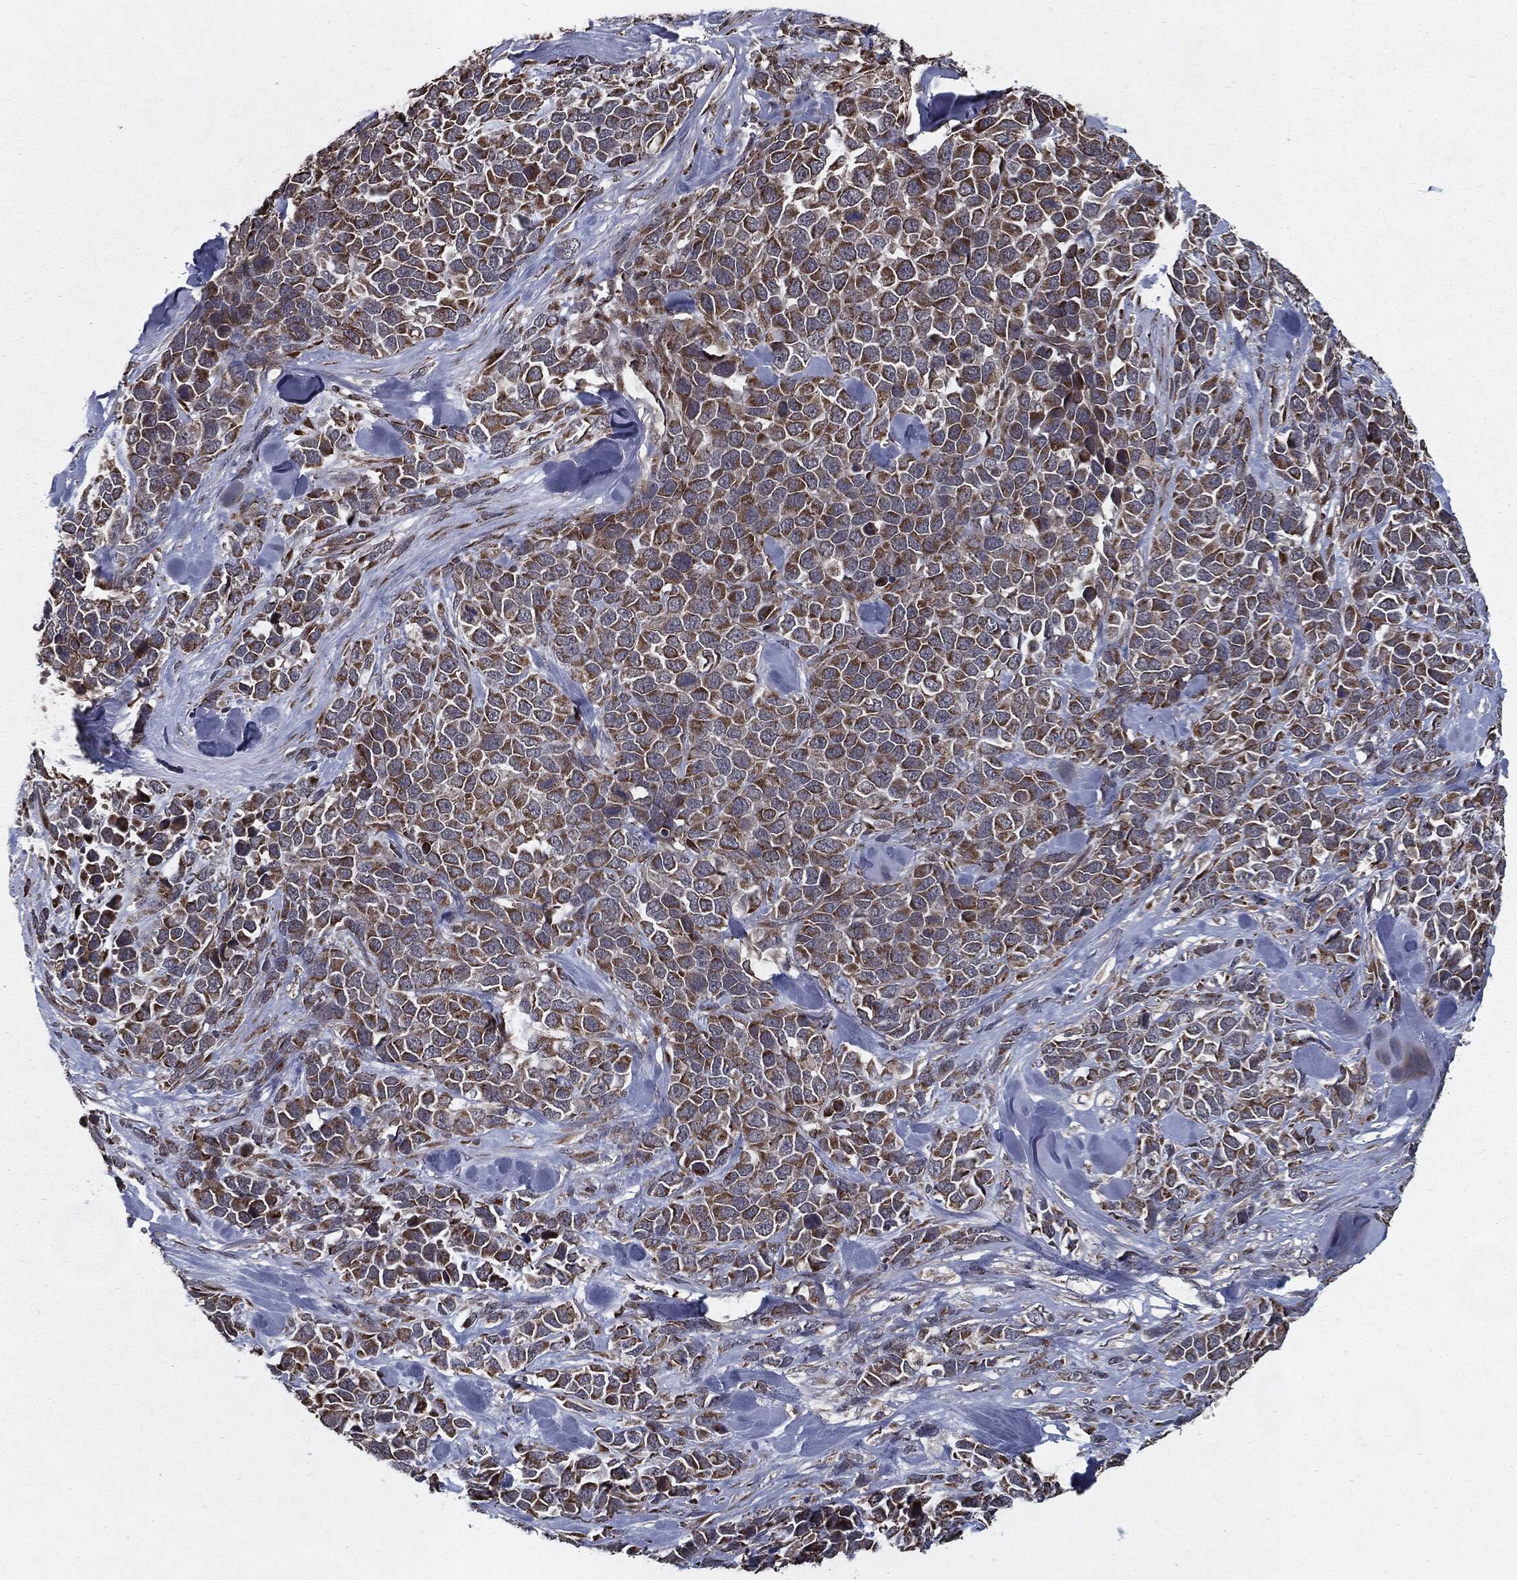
{"staining": {"intensity": "moderate", "quantity": "25%-75%", "location": "cytoplasmic/membranous"}, "tissue": "melanoma", "cell_type": "Tumor cells", "image_type": "cancer", "snomed": [{"axis": "morphology", "description": "Malignant melanoma, Metastatic site"}, {"axis": "topography", "description": "Skin"}], "caption": "About 25%-75% of tumor cells in melanoma show moderate cytoplasmic/membranous protein staining as visualized by brown immunohistochemical staining.", "gene": "HDAC5", "patient": {"sex": "male", "age": 84}}